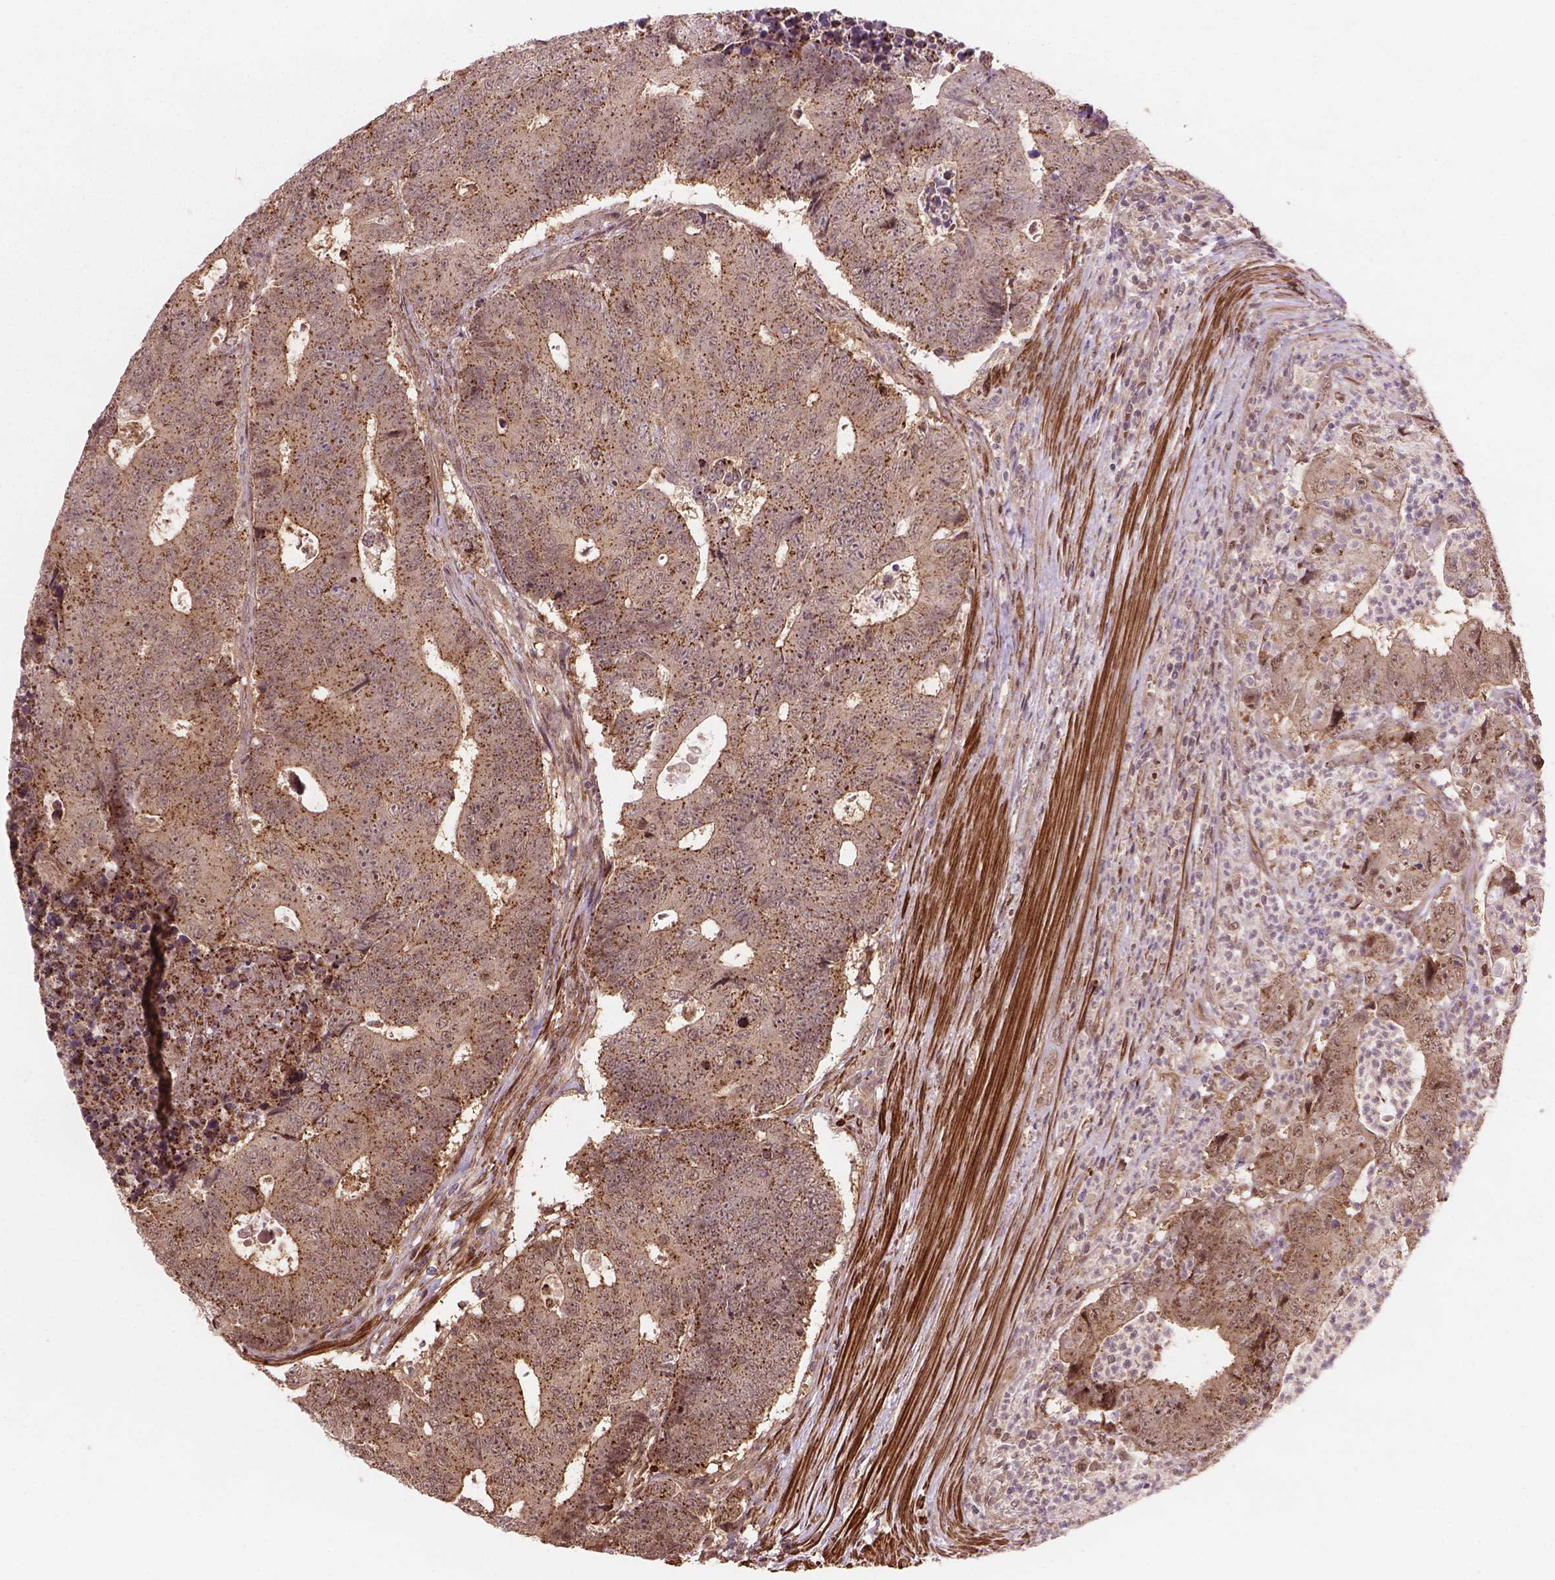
{"staining": {"intensity": "moderate", "quantity": "25%-75%", "location": "cytoplasmic/membranous,nuclear"}, "tissue": "colorectal cancer", "cell_type": "Tumor cells", "image_type": "cancer", "snomed": [{"axis": "morphology", "description": "Adenocarcinoma, NOS"}, {"axis": "topography", "description": "Colon"}], "caption": "The histopathology image shows staining of colorectal cancer, revealing moderate cytoplasmic/membranous and nuclear protein expression (brown color) within tumor cells. Using DAB (3,3'-diaminobenzidine) (brown) and hematoxylin (blue) stains, captured at high magnification using brightfield microscopy.", "gene": "PSMD11", "patient": {"sex": "female", "age": 48}}